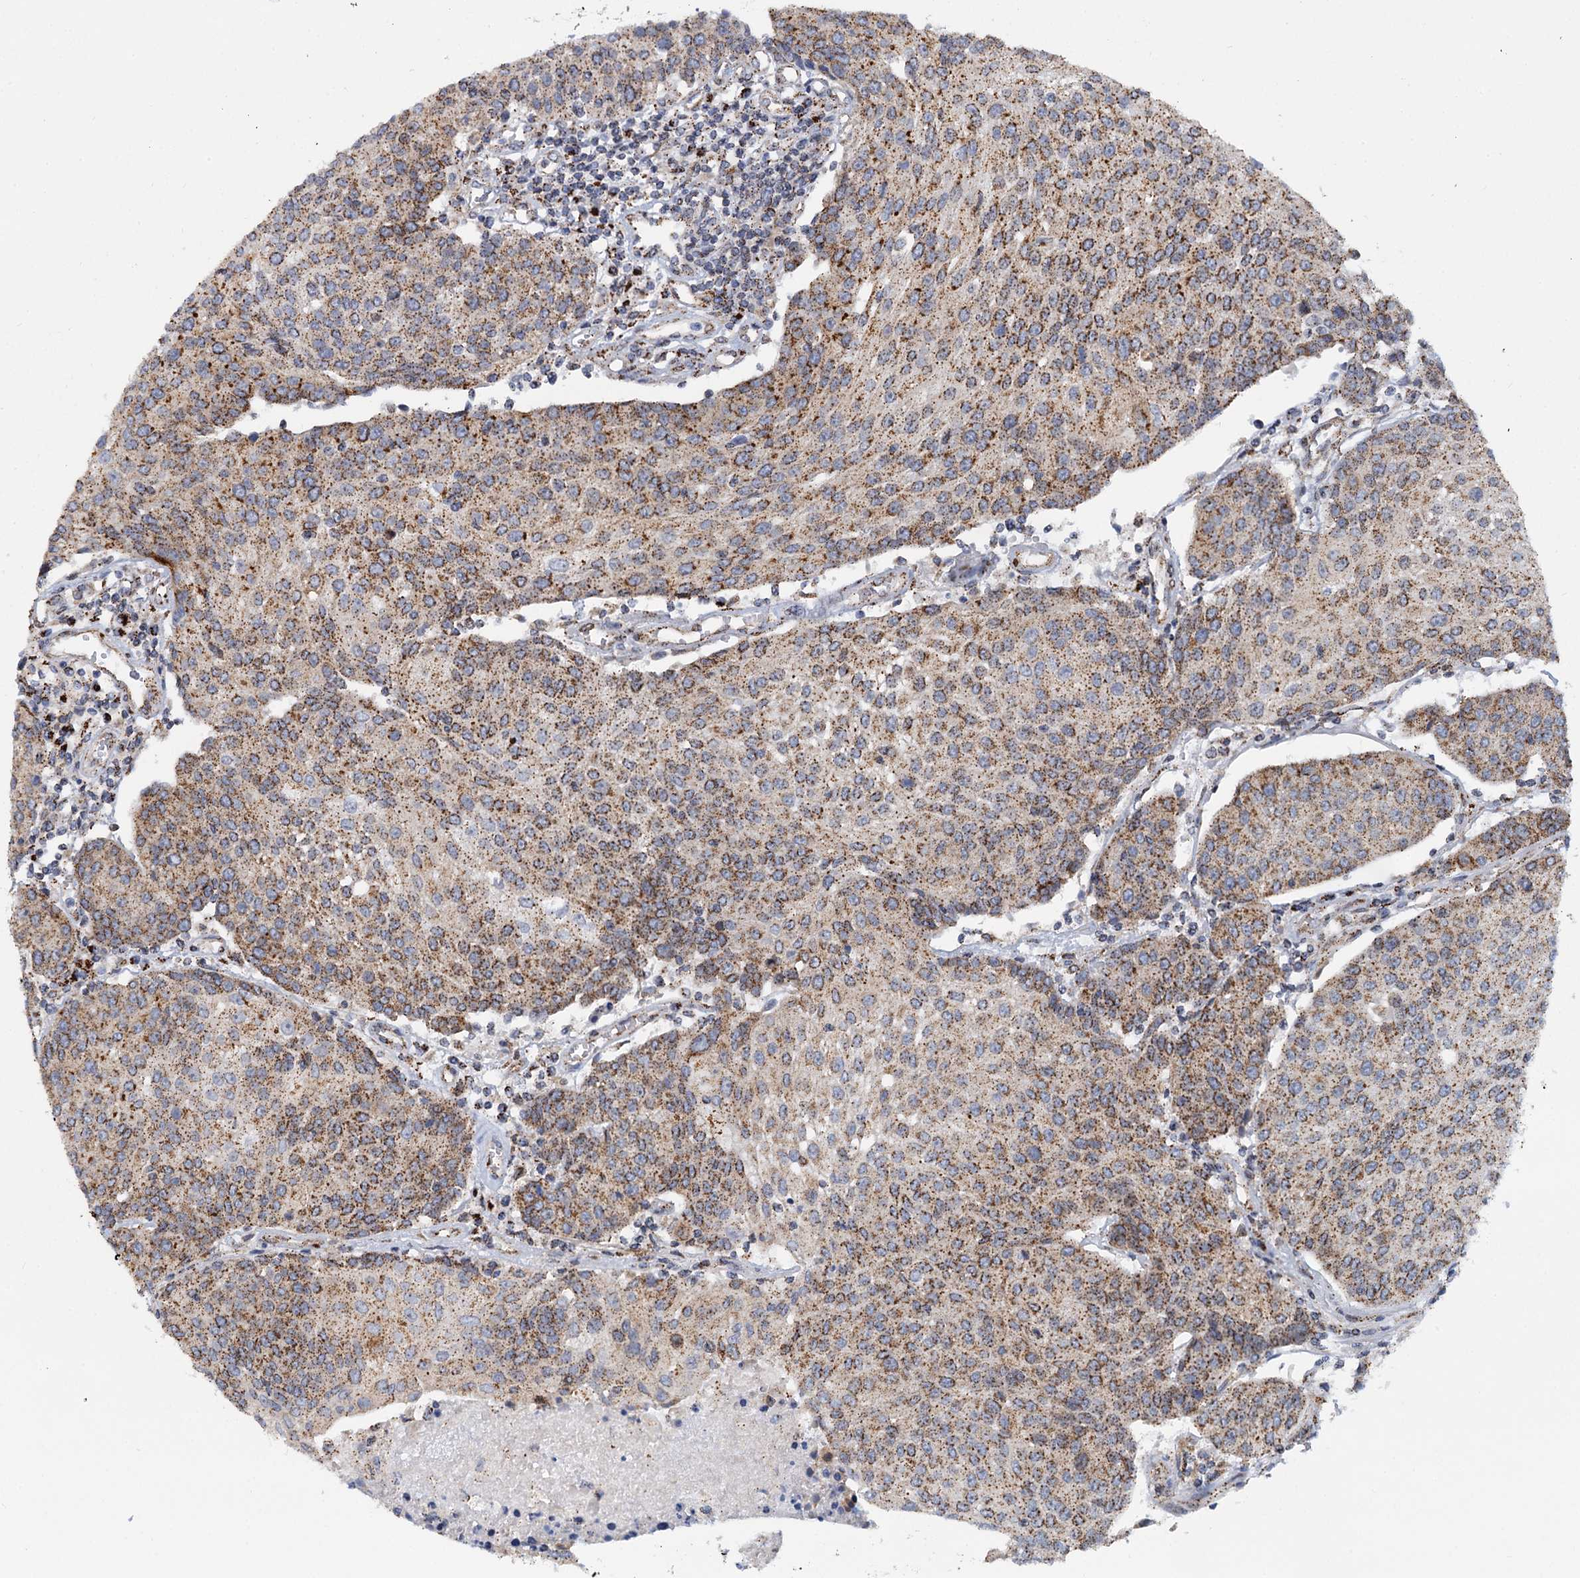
{"staining": {"intensity": "moderate", "quantity": ">75%", "location": "cytoplasmic/membranous"}, "tissue": "urothelial cancer", "cell_type": "Tumor cells", "image_type": "cancer", "snomed": [{"axis": "morphology", "description": "Urothelial carcinoma, High grade"}, {"axis": "topography", "description": "Urinary bladder"}], "caption": "Immunohistochemistry (IHC) image of neoplastic tissue: urothelial cancer stained using immunohistochemistry (IHC) reveals medium levels of moderate protein expression localized specifically in the cytoplasmic/membranous of tumor cells, appearing as a cytoplasmic/membranous brown color.", "gene": "SUPT20H", "patient": {"sex": "female", "age": 85}}